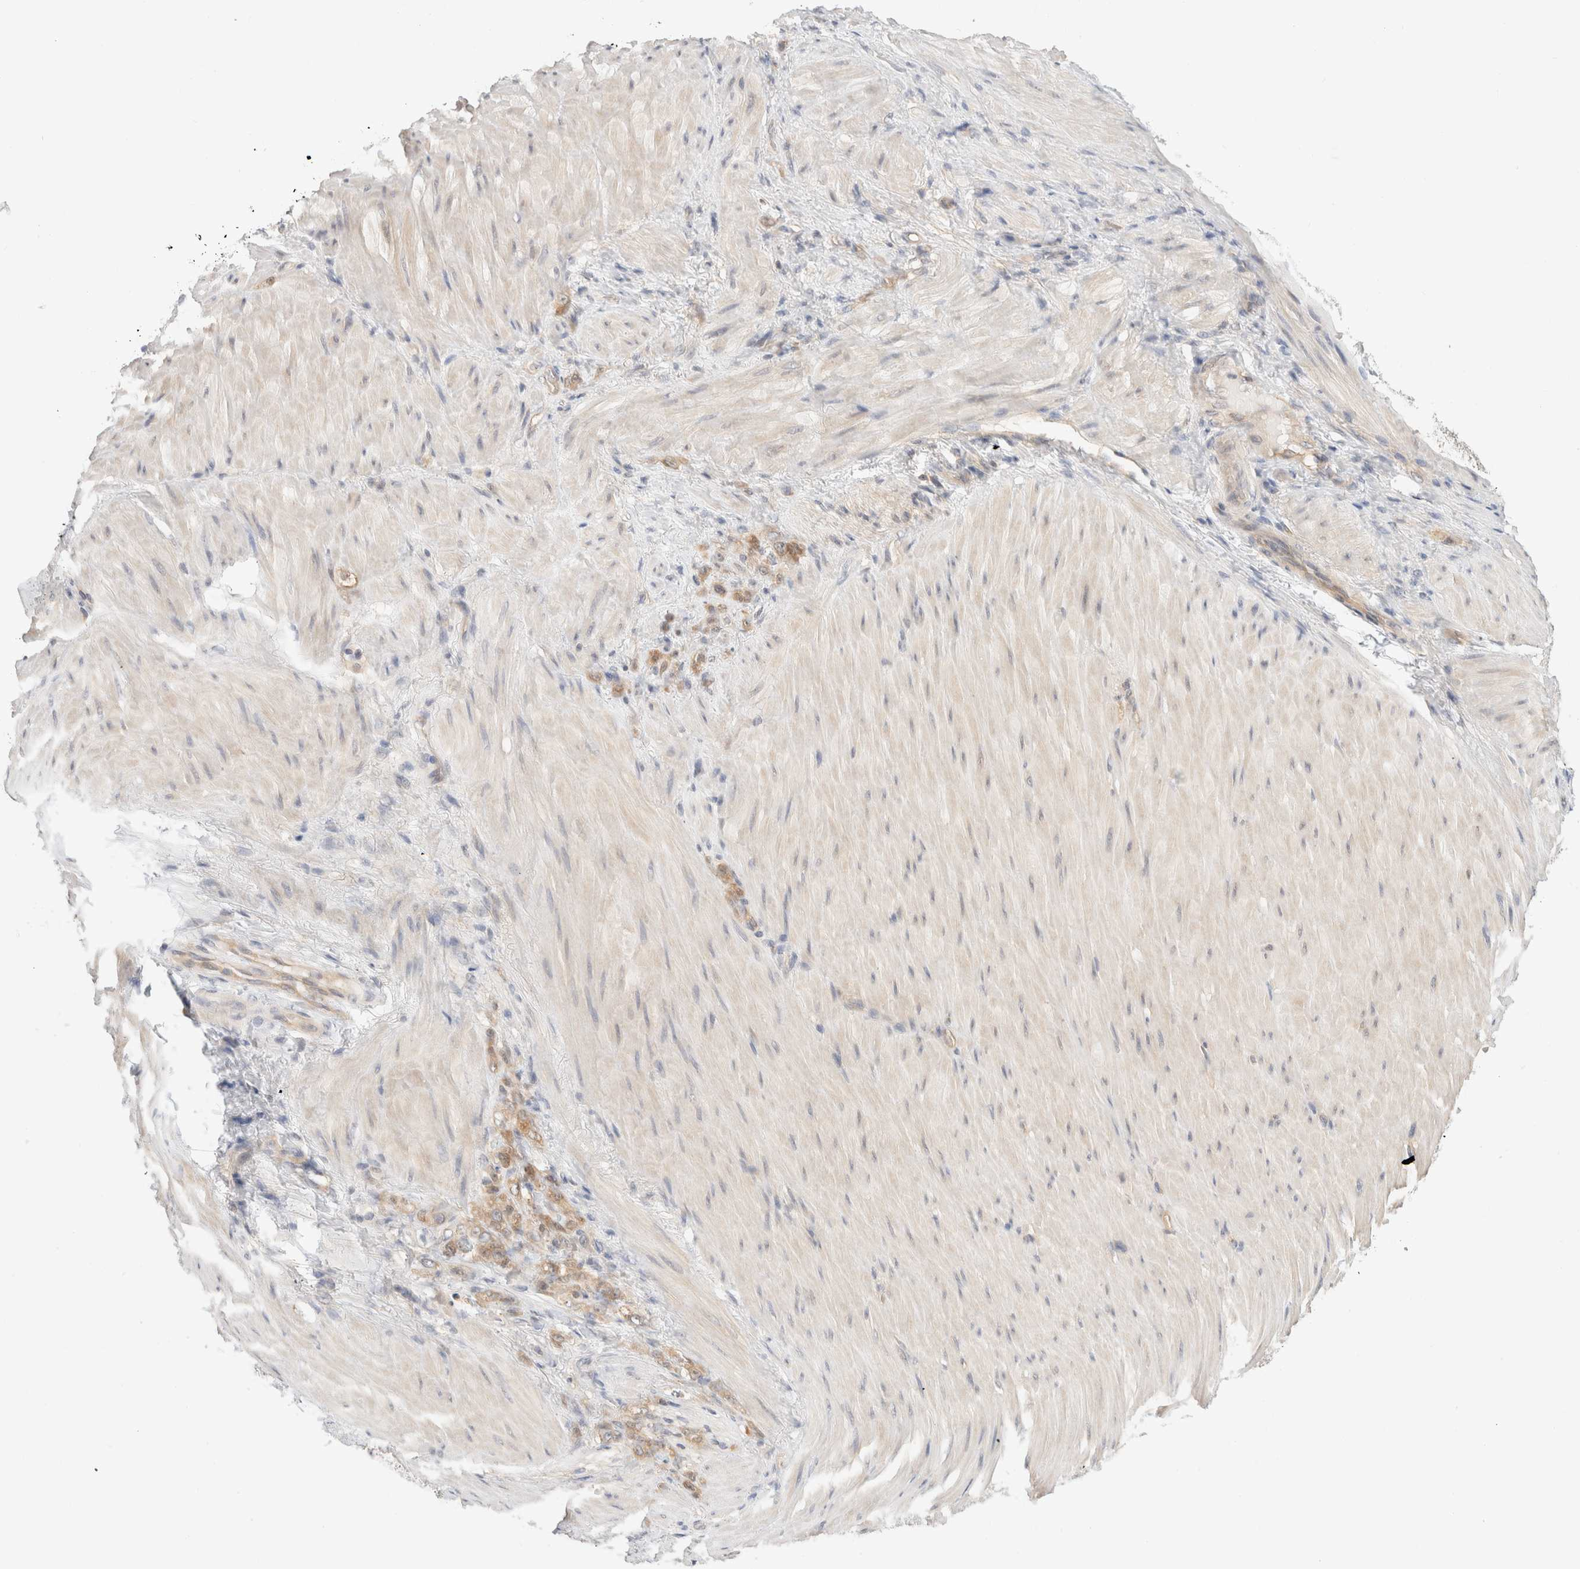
{"staining": {"intensity": "moderate", "quantity": ">75%", "location": "cytoplasmic/membranous"}, "tissue": "stomach cancer", "cell_type": "Tumor cells", "image_type": "cancer", "snomed": [{"axis": "morphology", "description": "Normal tissue, NOS"}, {"axis": "morphology", "description": "Adenocarcinoma, NOS"}, {"axis": "topography", "description": "Stomach"}], "caption": "This micrograph demonstrates IHC staining of adenocarcinoma (stomach), with medium moderate cytoplasmic/membranous expression in approximately >75% of tumor cells.", "gene": "C17orf97", "patient": {"sex": "male", "age": 82}}